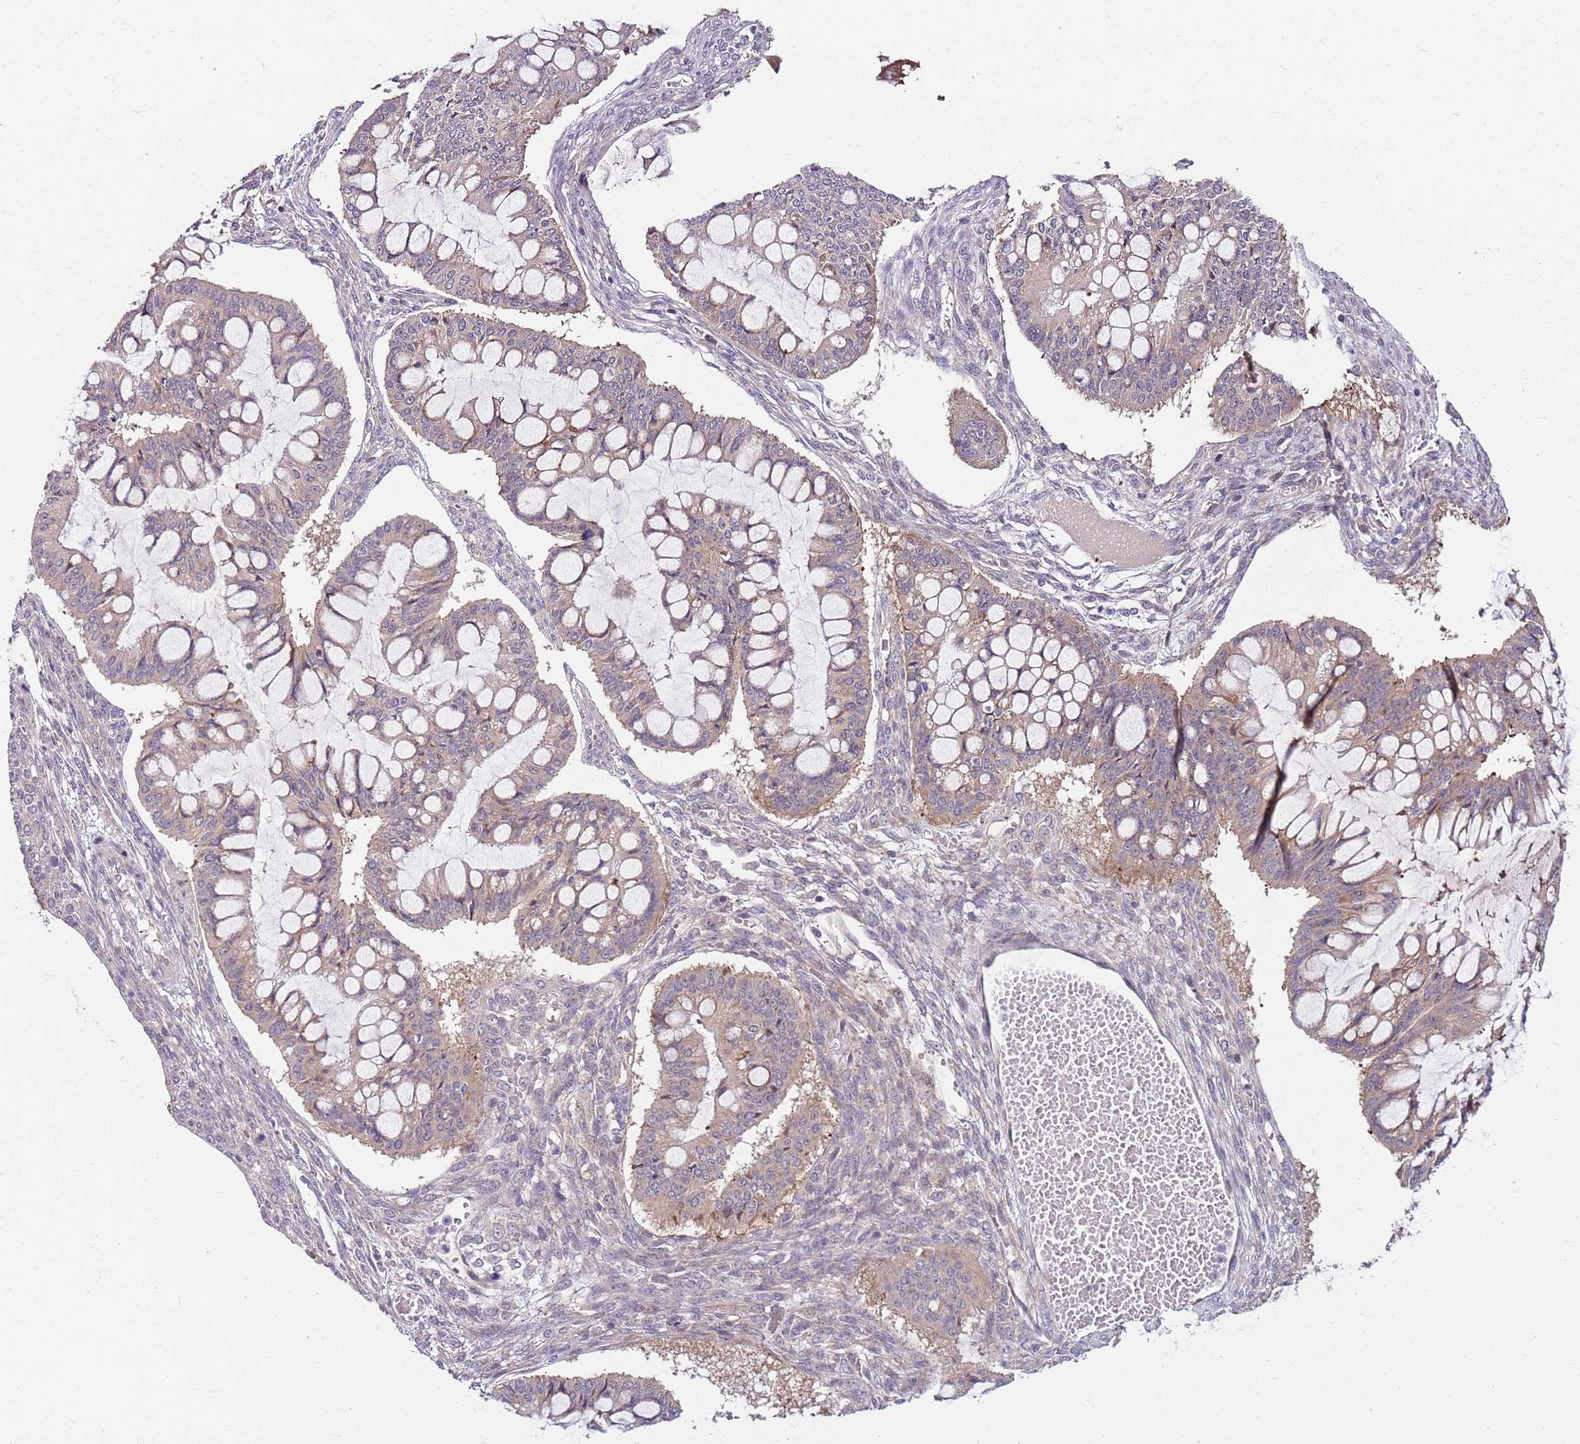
{"staining": {"intensity": "weak", "quantity": "25%-75%", "location": "cytoplasmic/membranous"}, "tissue": "ovarian cancer", "cell_type": "Tumor cells", "image_type": "cancer", "snomed": [{"axis": "morphology", "description": "Cystadenocarcinoma, mucinous, NOS"}, {"axis": "topography", "description": "Ovary"}], "caption": "The photomicrograph exhibits immunohistochemical staining of ovarian mucinous cystadenocarcinoma. There is weak cytoplasmic/membranous positivity is present in about 25%-75% of tumor cells.", "gene": "FBXL22", "patient": {"sex": "female", "age": 73}}